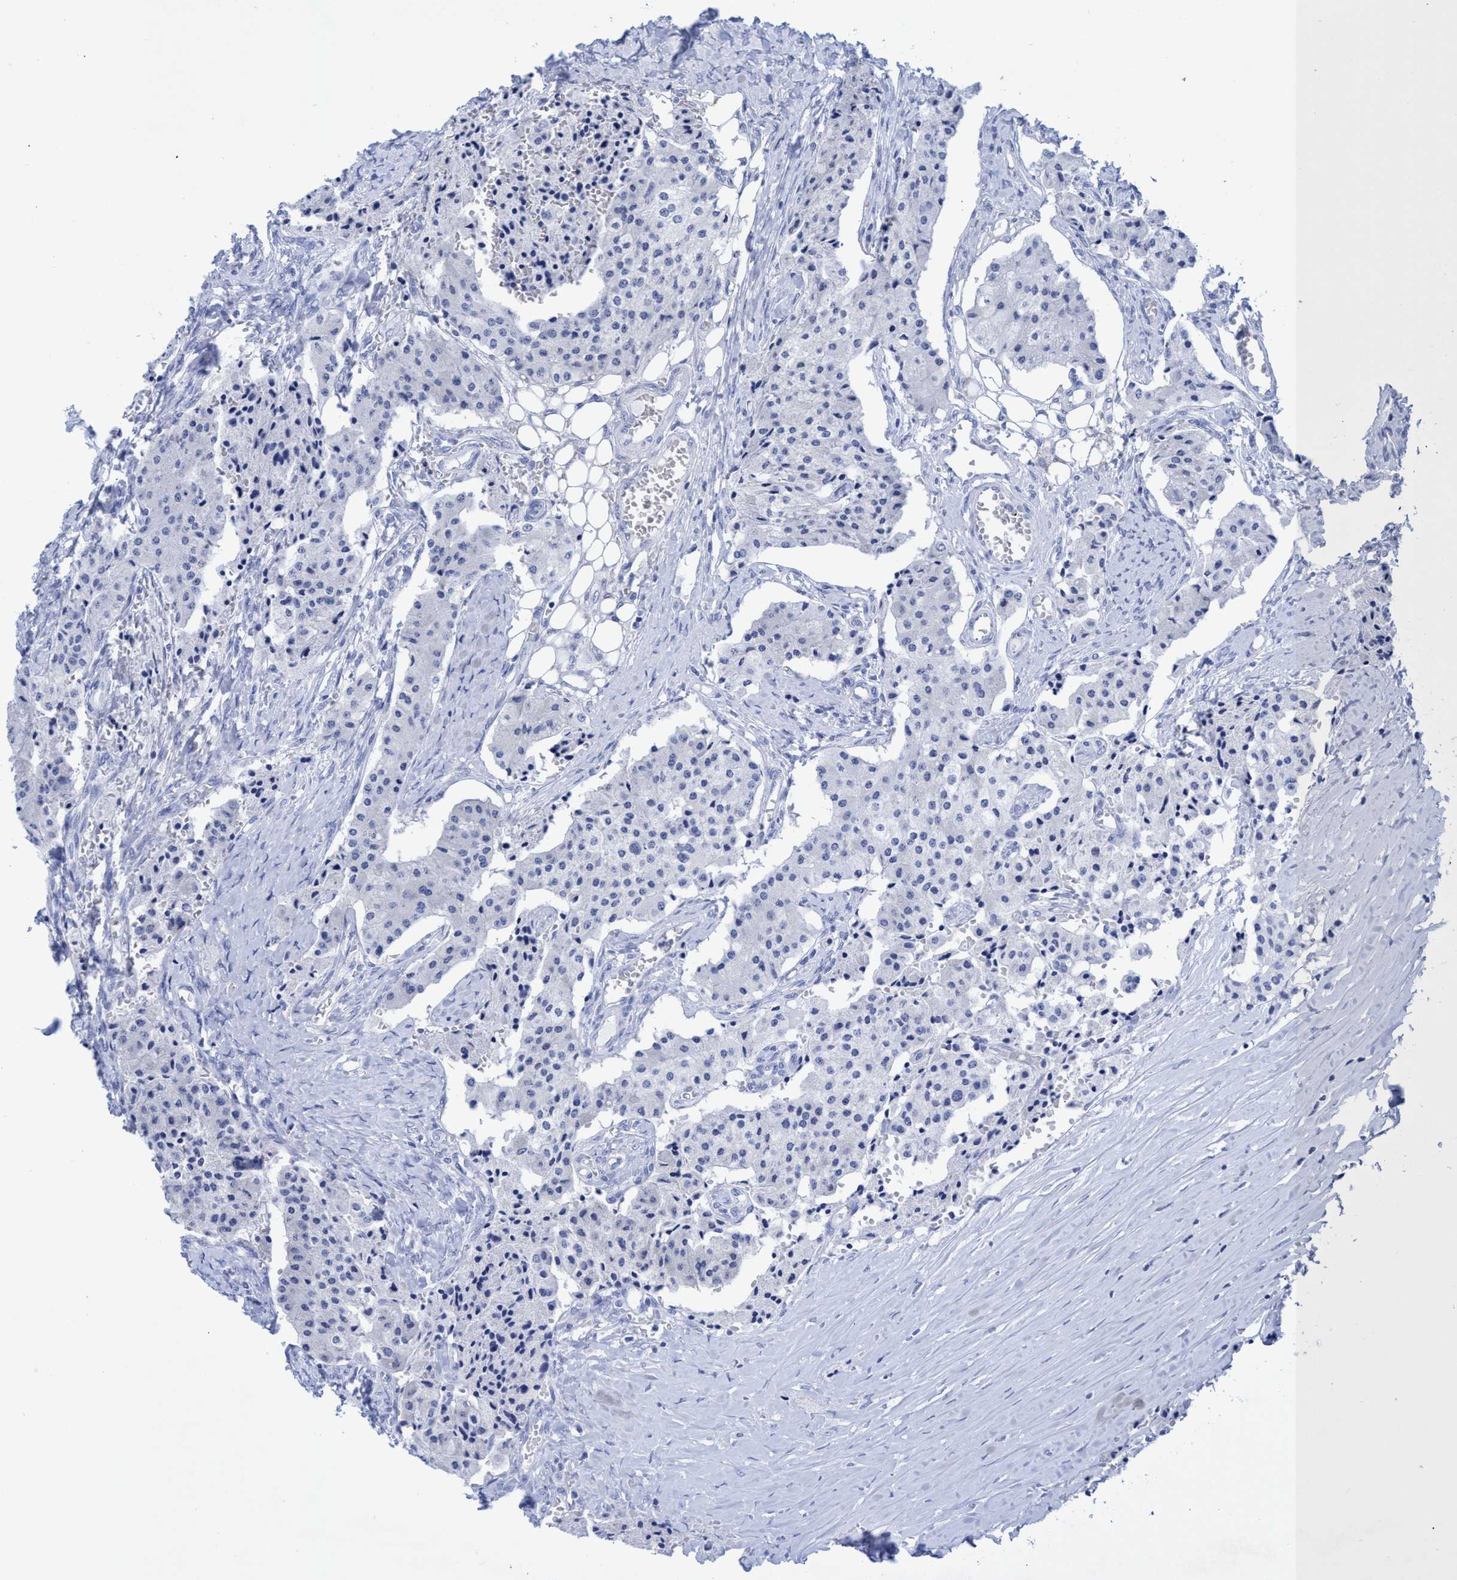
{"staining": {"intensity": "negative", "quantity": "none", "location": "none"}, "tissue": "carcinoid", "cell_type": "Tumor cells", "image_type": "cancer", "snomed": [{"axis": "morphology", "description": "Carcinoid, malignant, NOS"}, {"axis": "topography", "description": "Colon"}], "caption": "IHC histopathology image of human carcinoid stained for a protein (brown), which displays no staining in tumor cells.", "gene": "INSL6", "patient": {"sex": "female", "age": 52}}